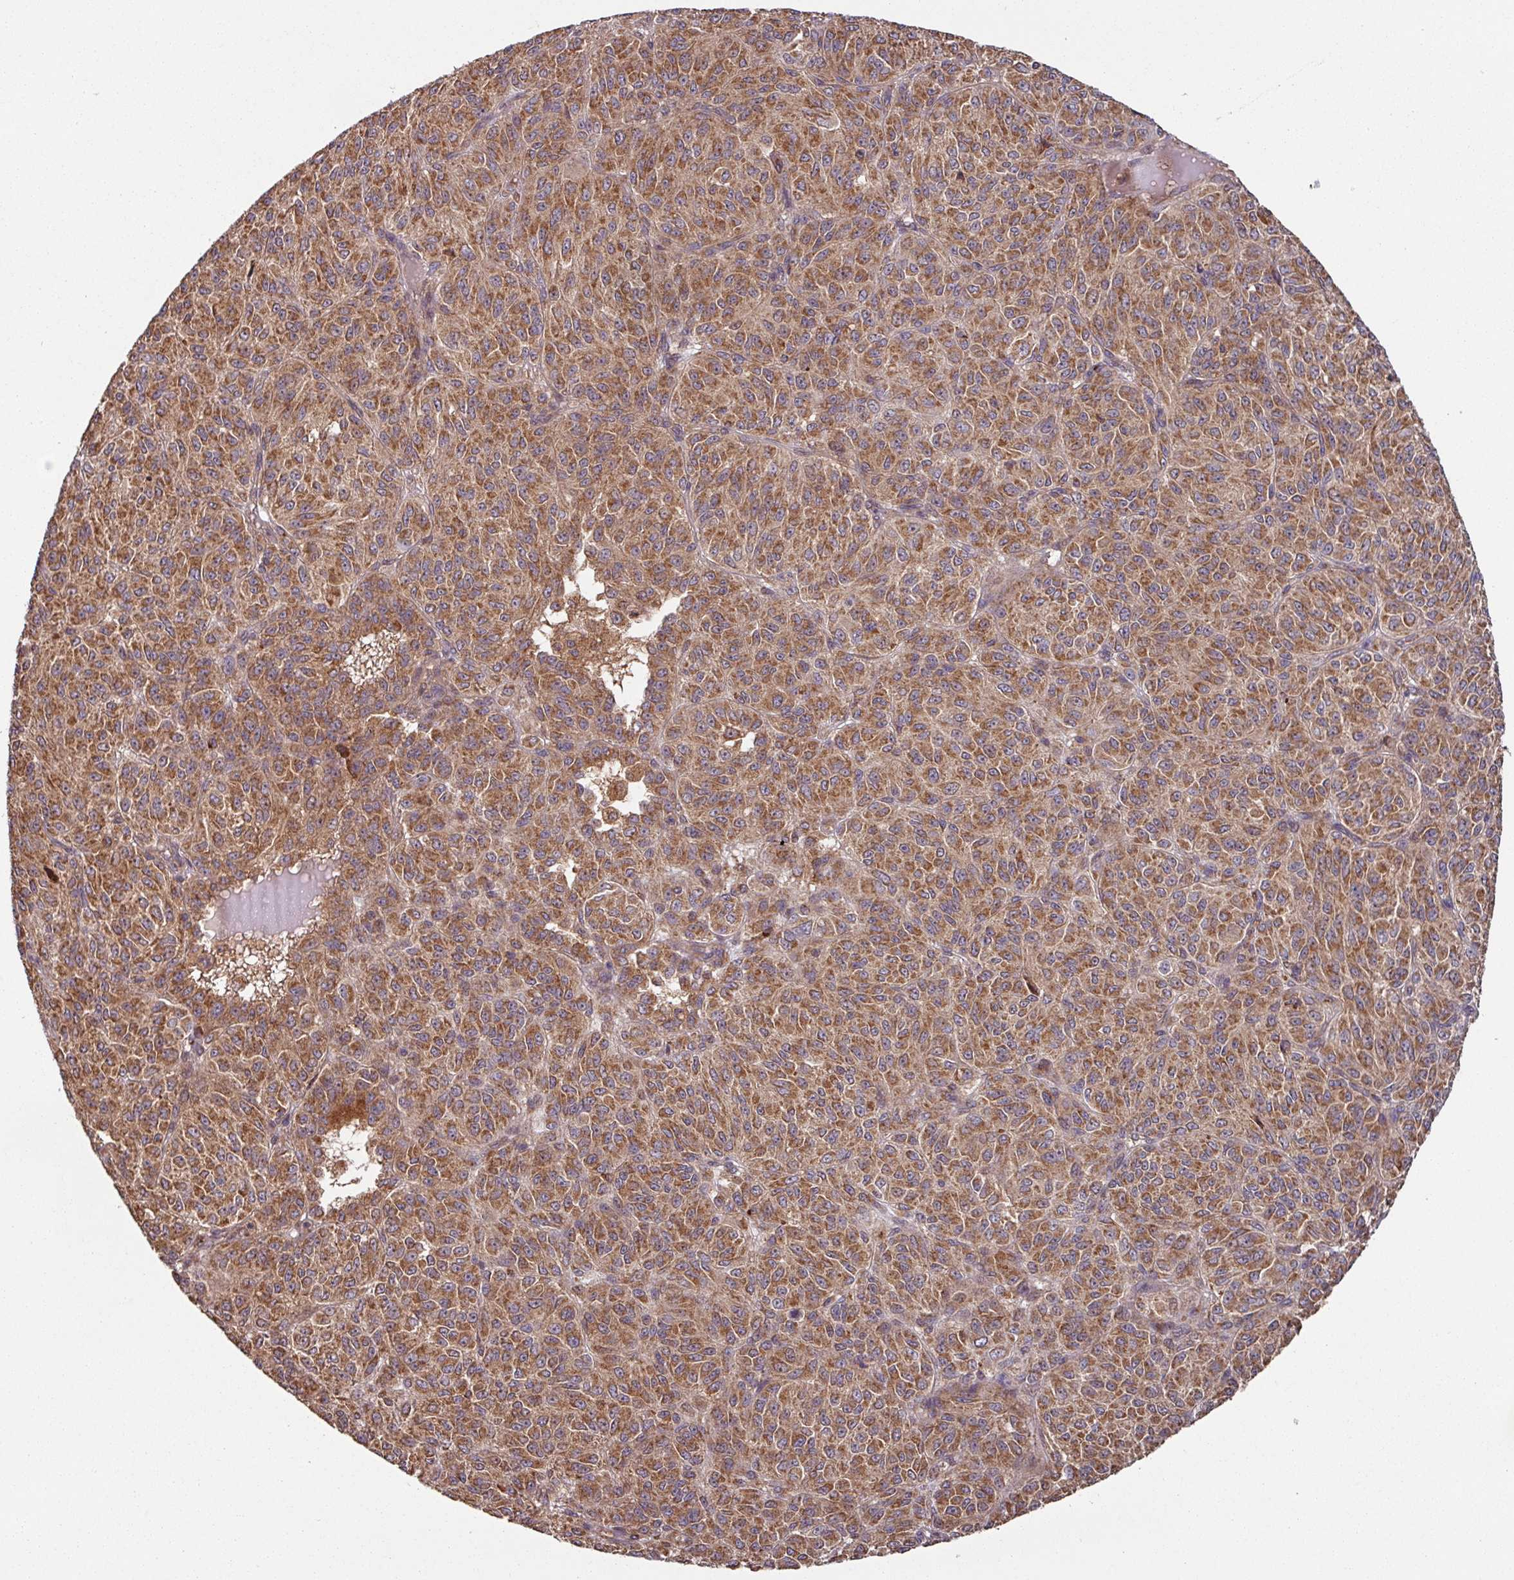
{"staining": {"intensity": "moderate", "quantity": ">75%", "location": "cytoplasmic/membranous"}, "tissue": "melanoma", "cell_type": "Tumor cells", "image_type": "cancer", "snomed": [{"axis": "morphology", "description": "Malignant melanoma, Metastatic site"}, {"axis": "topography", "description": "Brain"}], "caption": "This micrograph exhibits immunohistochemistry (IHC) staining of melanoma, with medium moderate cytoplasmic/membranous positivity in approximately >75% of tumor cells.", "gene": "MRRF", "patient": {"sex": "female", "age": 56}}